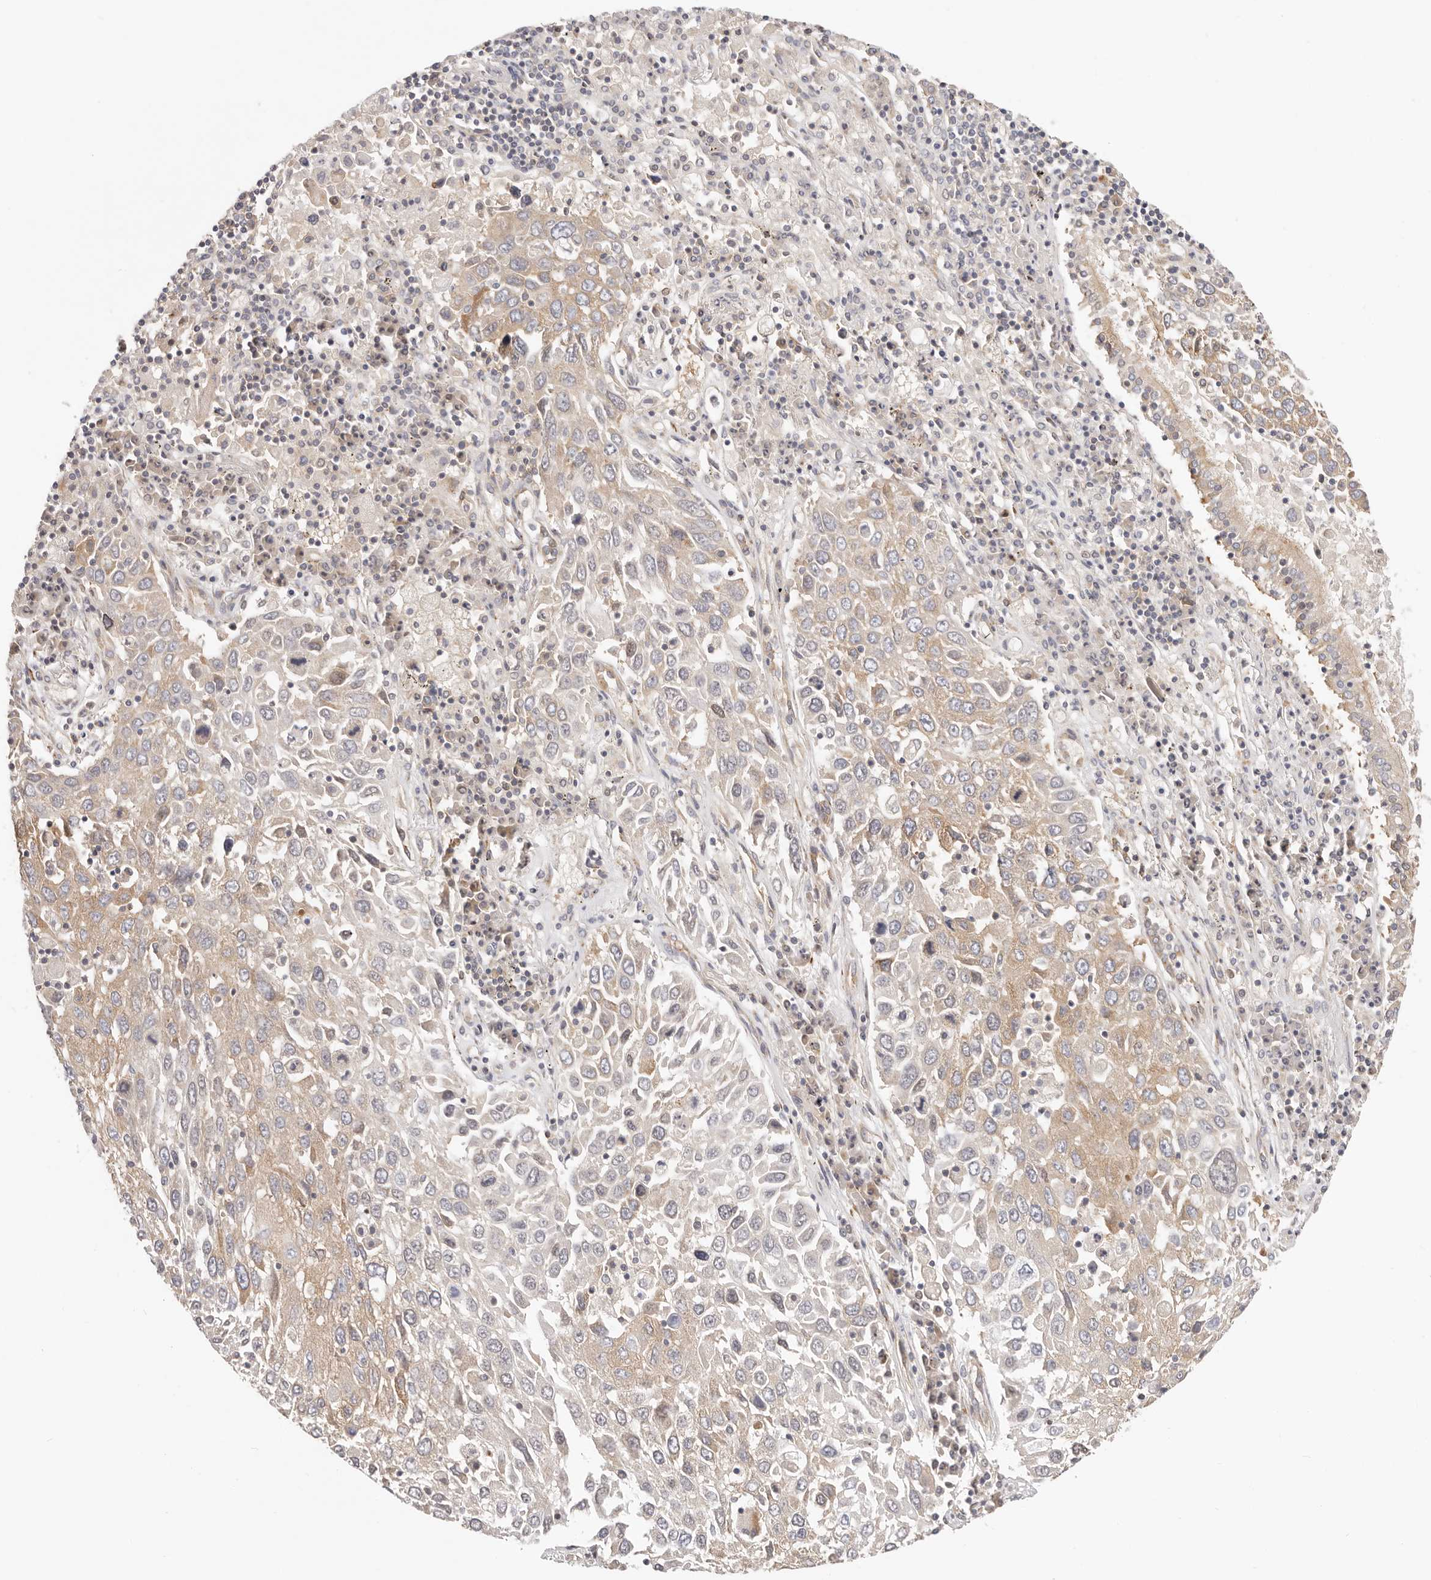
{"staining": {"intensity": "moderate", "quantity": "25%-75%", "location": "cytoplasmic/membranous"}, "tissue": "lung cancer", "cell_type": "Tumor cells", "image_type": "cancer", "snomed": [{"axis": "morphology", "description": "Squamous cell carcinoma, NOS"}, {"axis": "topography", "description": "Lung"}], "caption": "This histopathology image demonstrates lung cancer stained with immunohistochemistry (IHC) to label a protein in brown. The cytoplasmic/membranous of tumor cells show moderate positivity for the protein. Nuclei are counter-stained blue.", "gene": "KCMF1", "patient": {"sex": "male", "age": 65}}